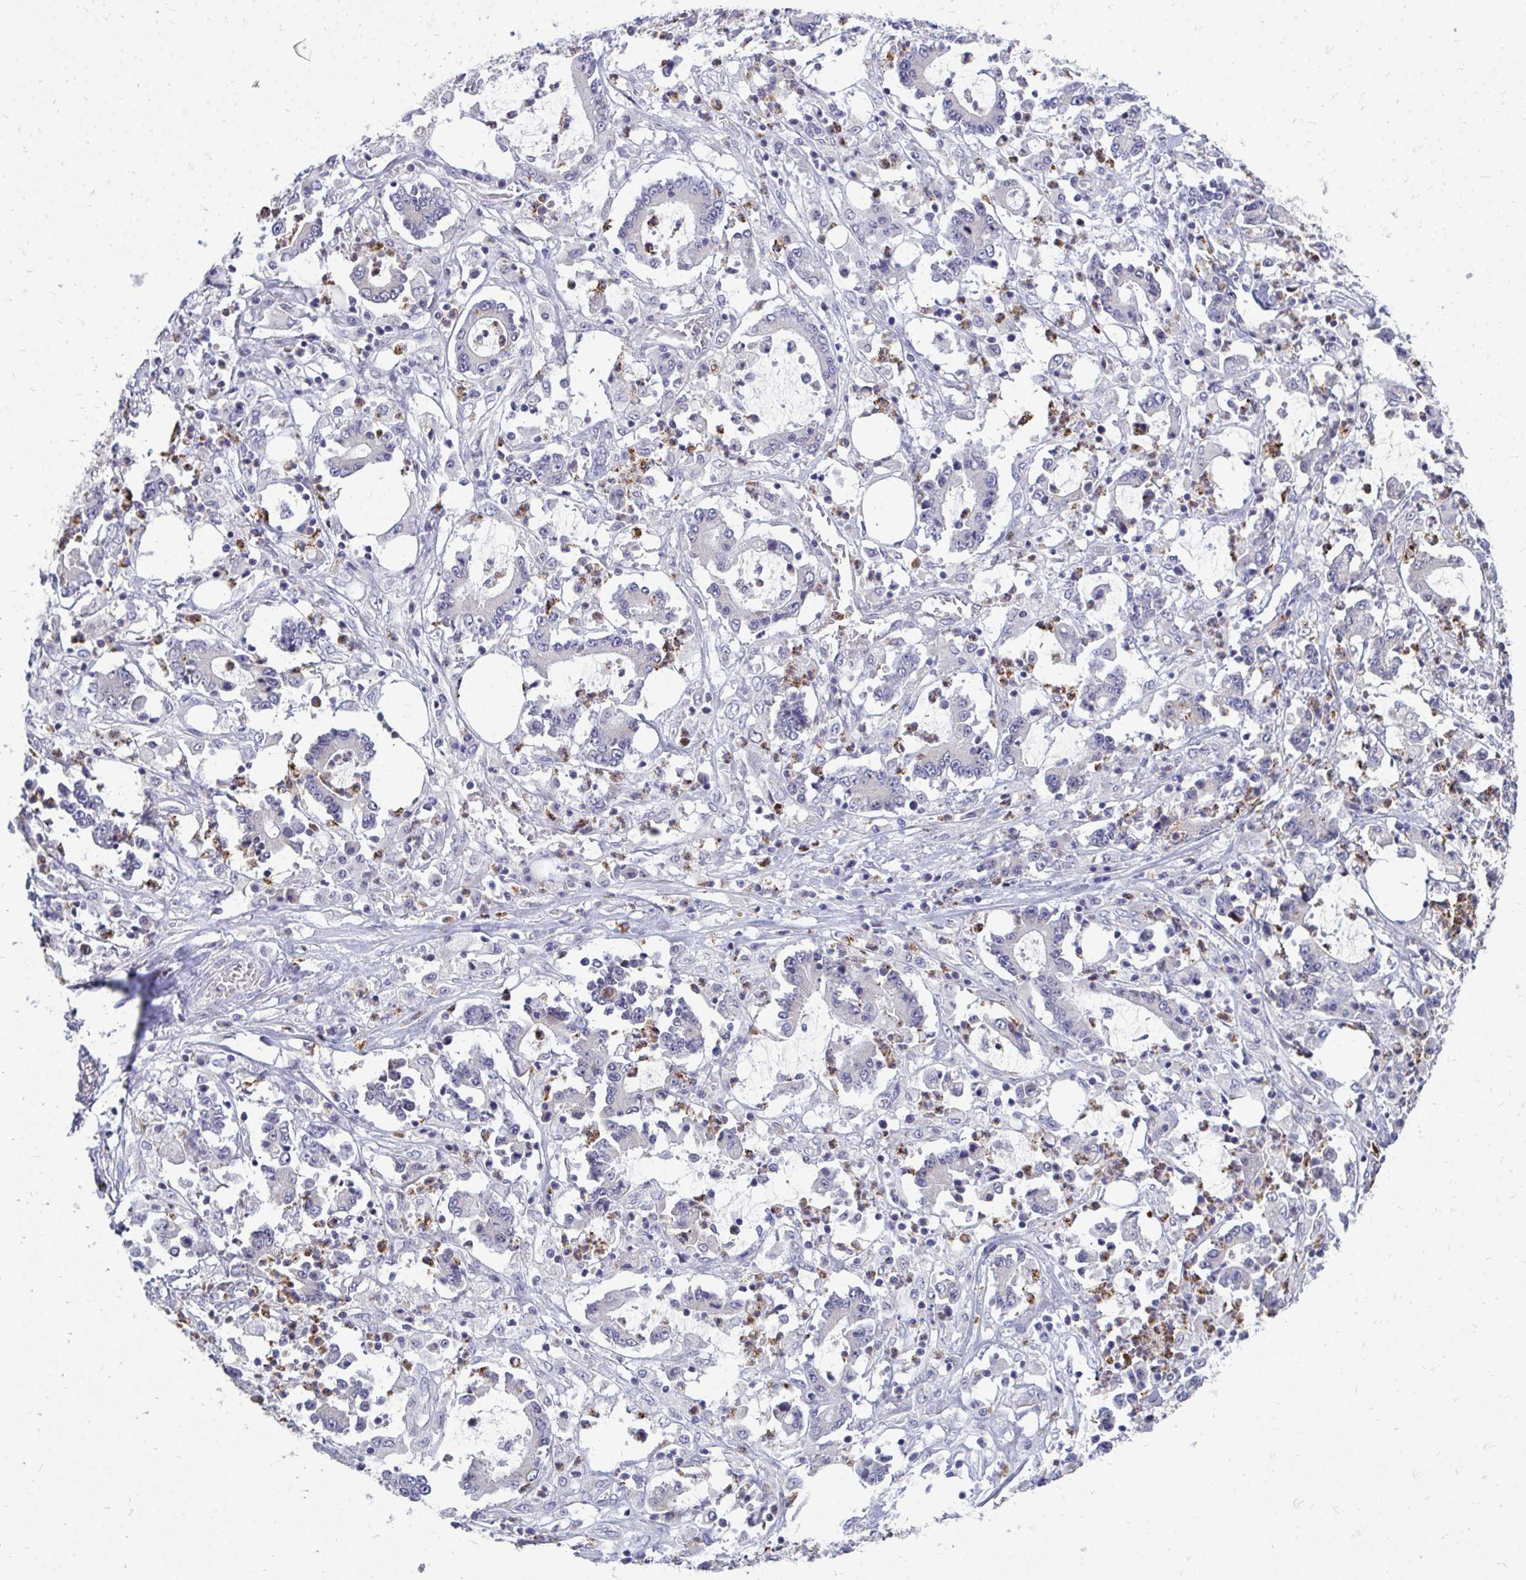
{"staining": {"intensity": "negative", "quantity": "none", "location": "none"}, "tissue": "stomach cancer", "cell_type": "Tumor cells", "image_type": "cancer", "snomed": [{"axis": "morphology", "description": "Adenocarcinoma, NOS"}, {"axis": "topography", "description": "Stomach, upper"}], "caption": "The image exhibits no staining of tumor cells in stomach cancer.", "gene": "ACSL5", "patient": {"sex": "male", "age": 68}}